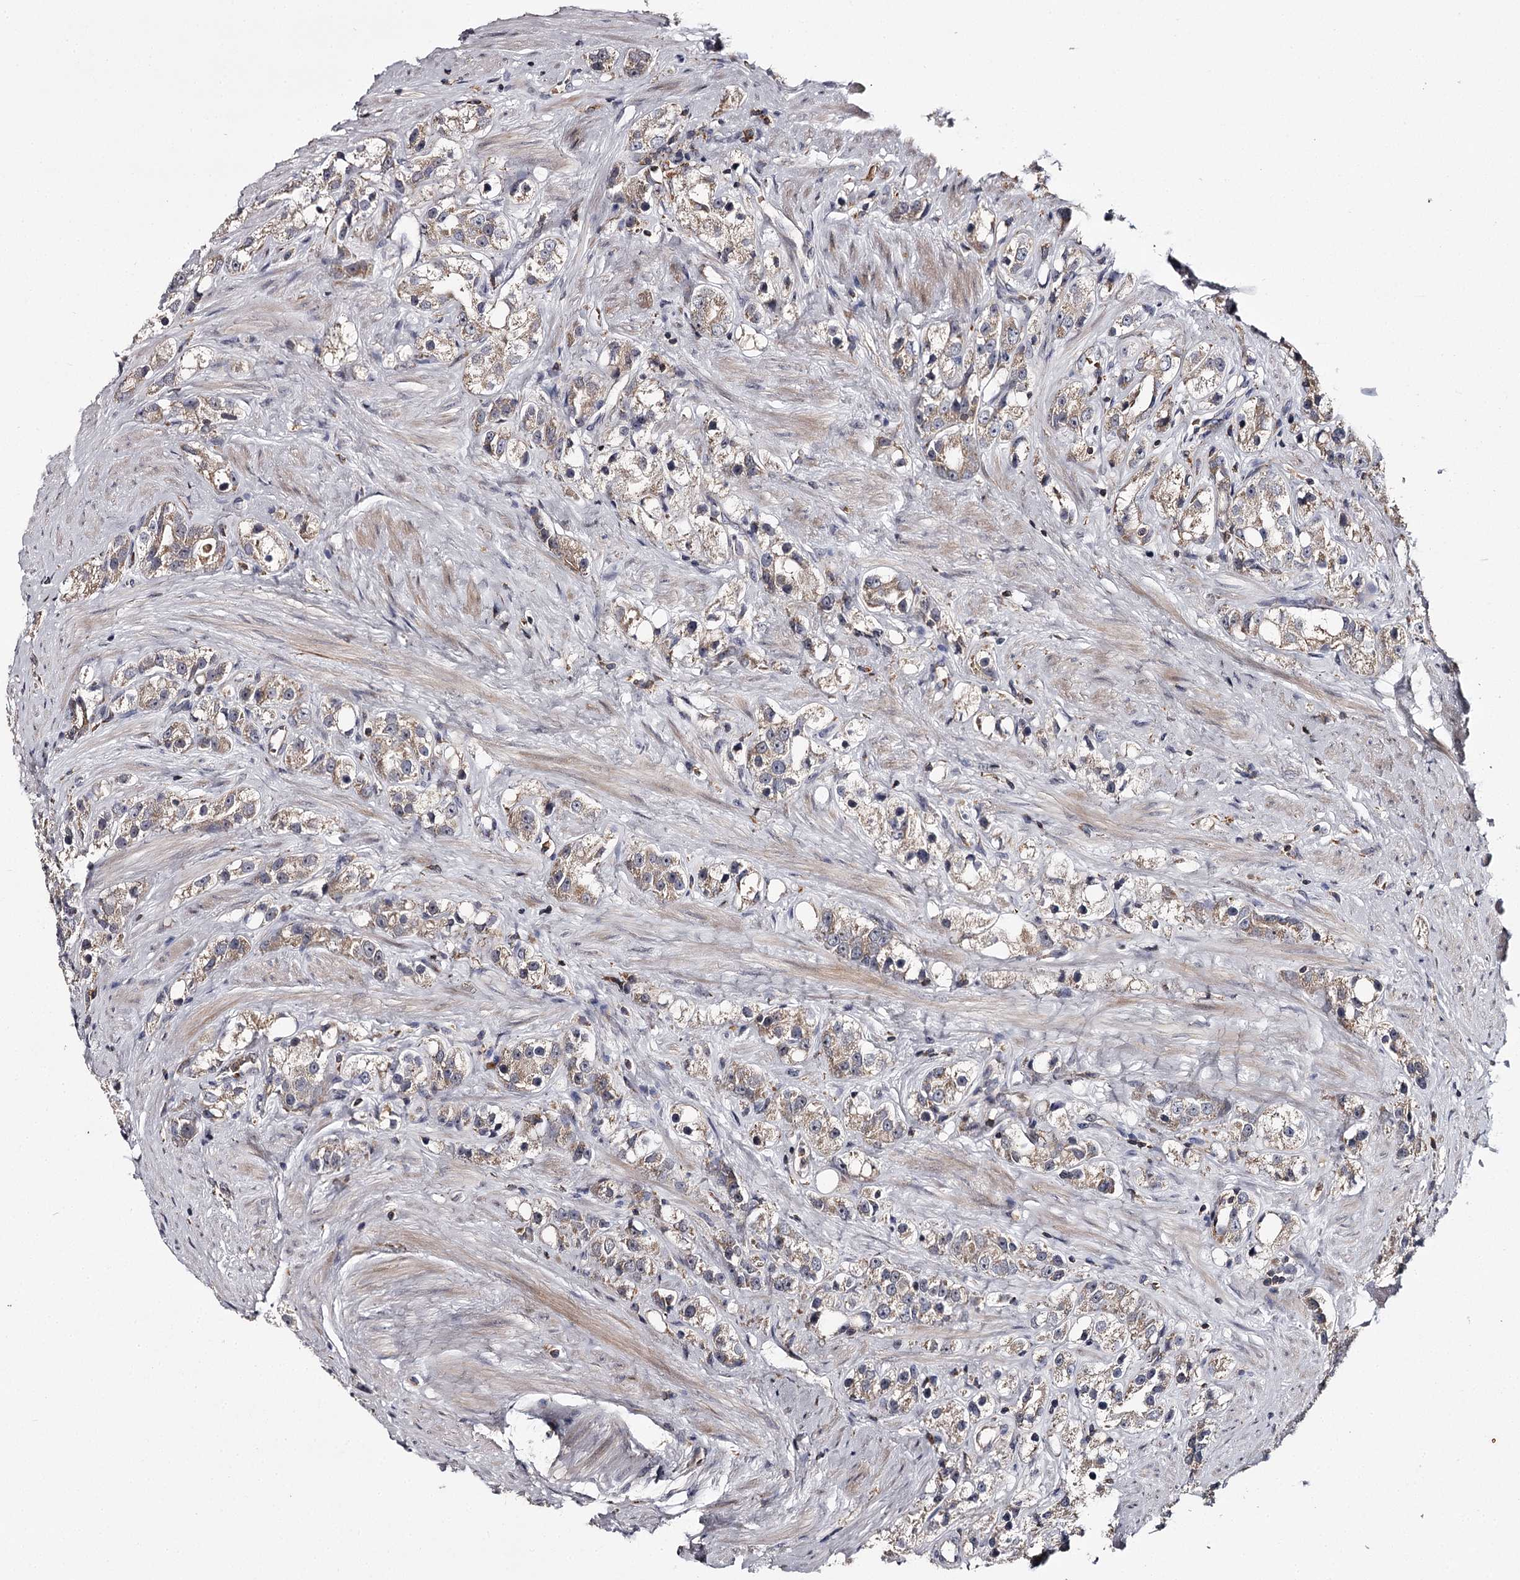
{"staining": {"intensity": "moderate", "quantity": ">75%", "location": "cytoplasmic/membranous"}, "tissue": "prostate cancer", "cell_type": "Tumor cells", "image_type": "cancer", "snomed": [{"axis": "morphology", "description": "Adenocarcinoma, NOS"}, {"axis": "topography", "description": "Prostate"}], "caption": "Protein expression analysis of human prostate cancer (adenocarcinoma) reveals moderate cytoplasmic/membranous positivity in approximately >75% of tumor cells.", "gene": "RASSF6", "patient": {"sex": "male", "age": 79}}